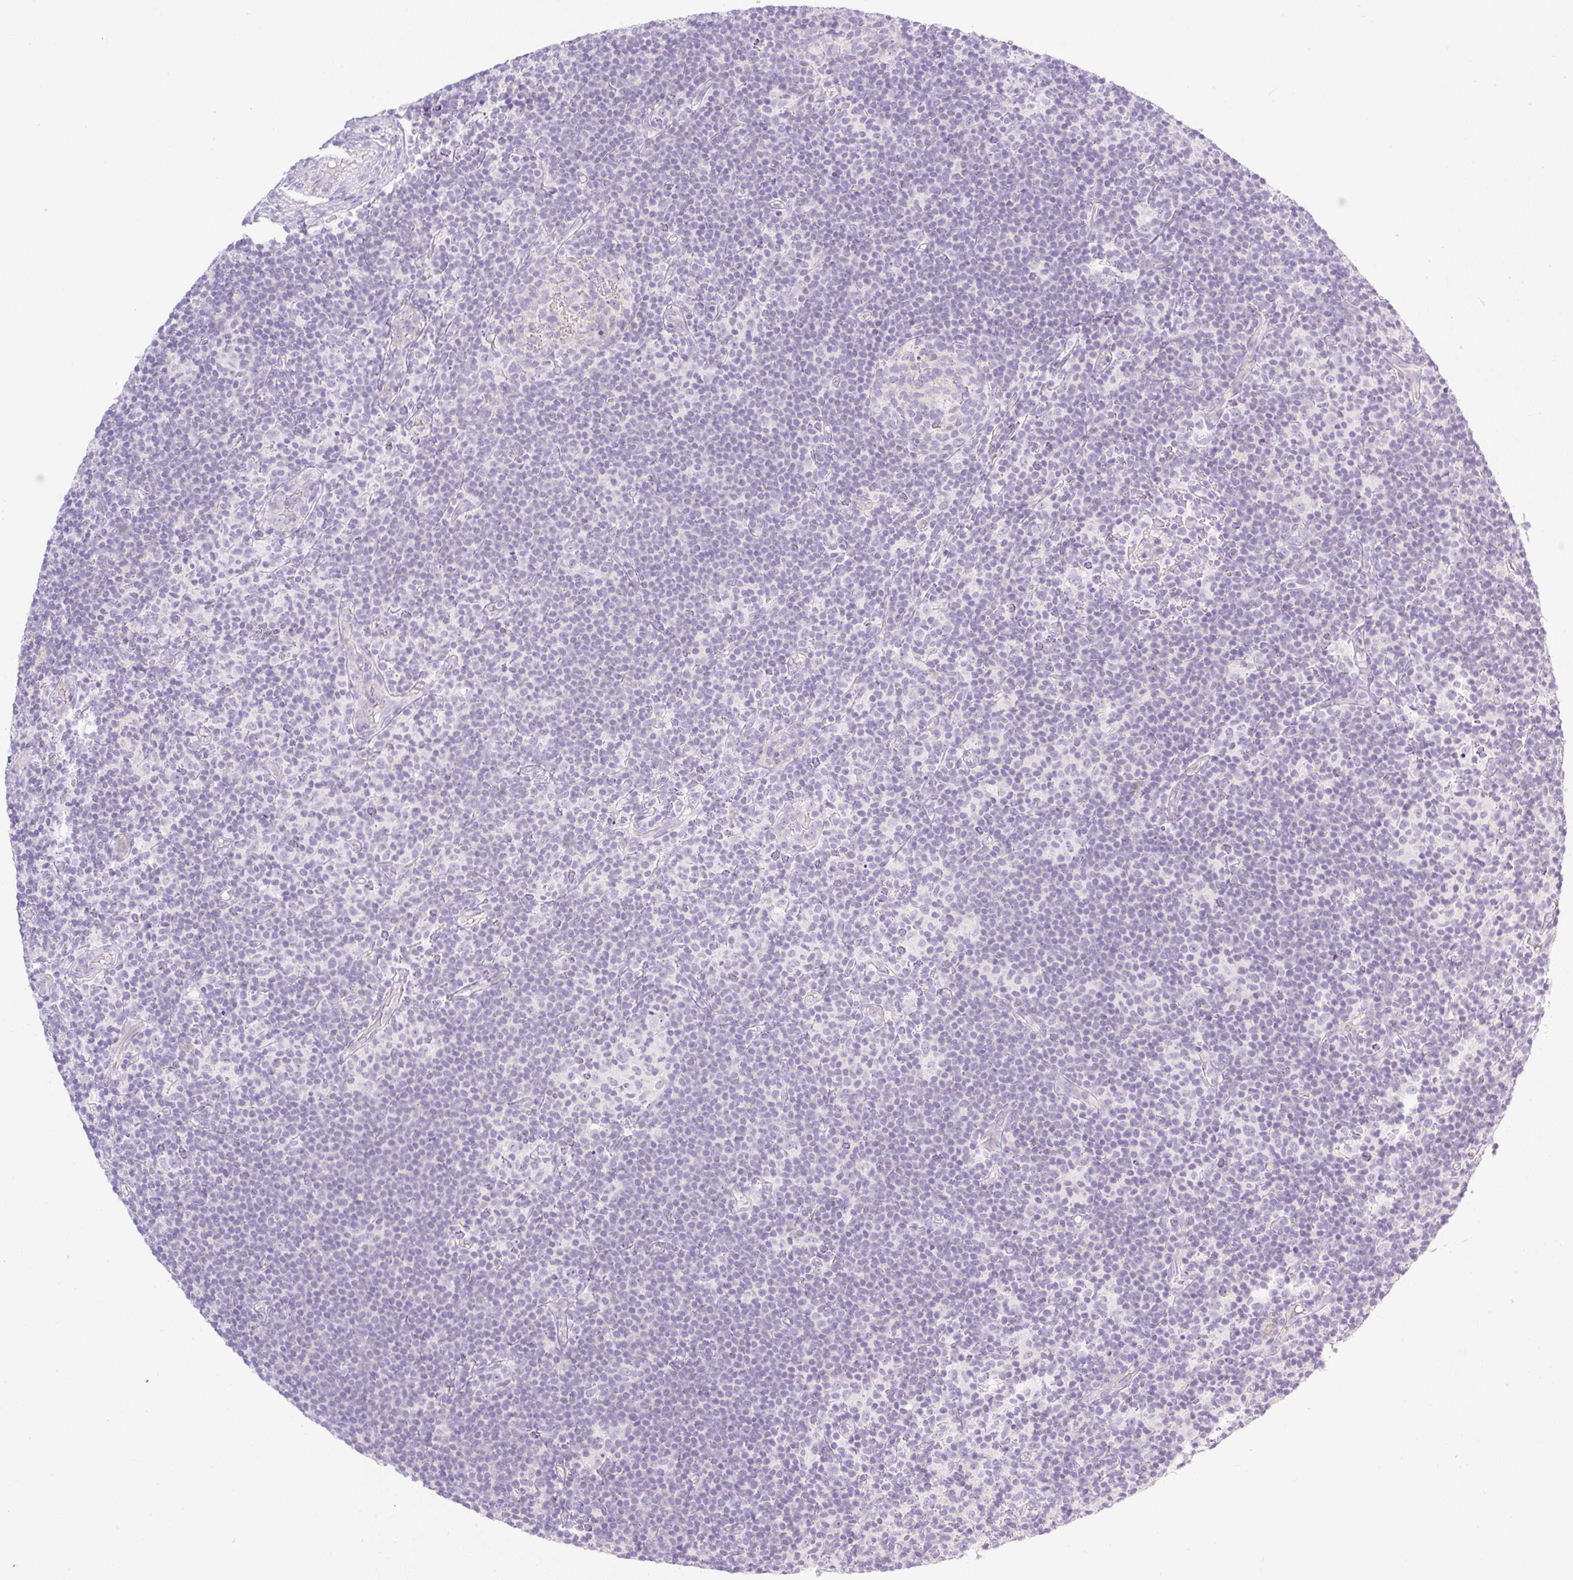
{"staining": {"intensity": "negative", "quantity": "none", "location": "none"}, "tissue": "lymphoma", "cell_type": "Tumor cells", "image_type": "cancer", "snomed": [{"axis": "morphology", "description": "Hodgkin's disease, NOS"}, {"axis": "topography", "description": "Lymph node"}], "caption": "A micrograph of human lymphoma is negative for staining in tumor cells.", "gene": "MIA2", "patient": {"sex": "female", "age": 57}}